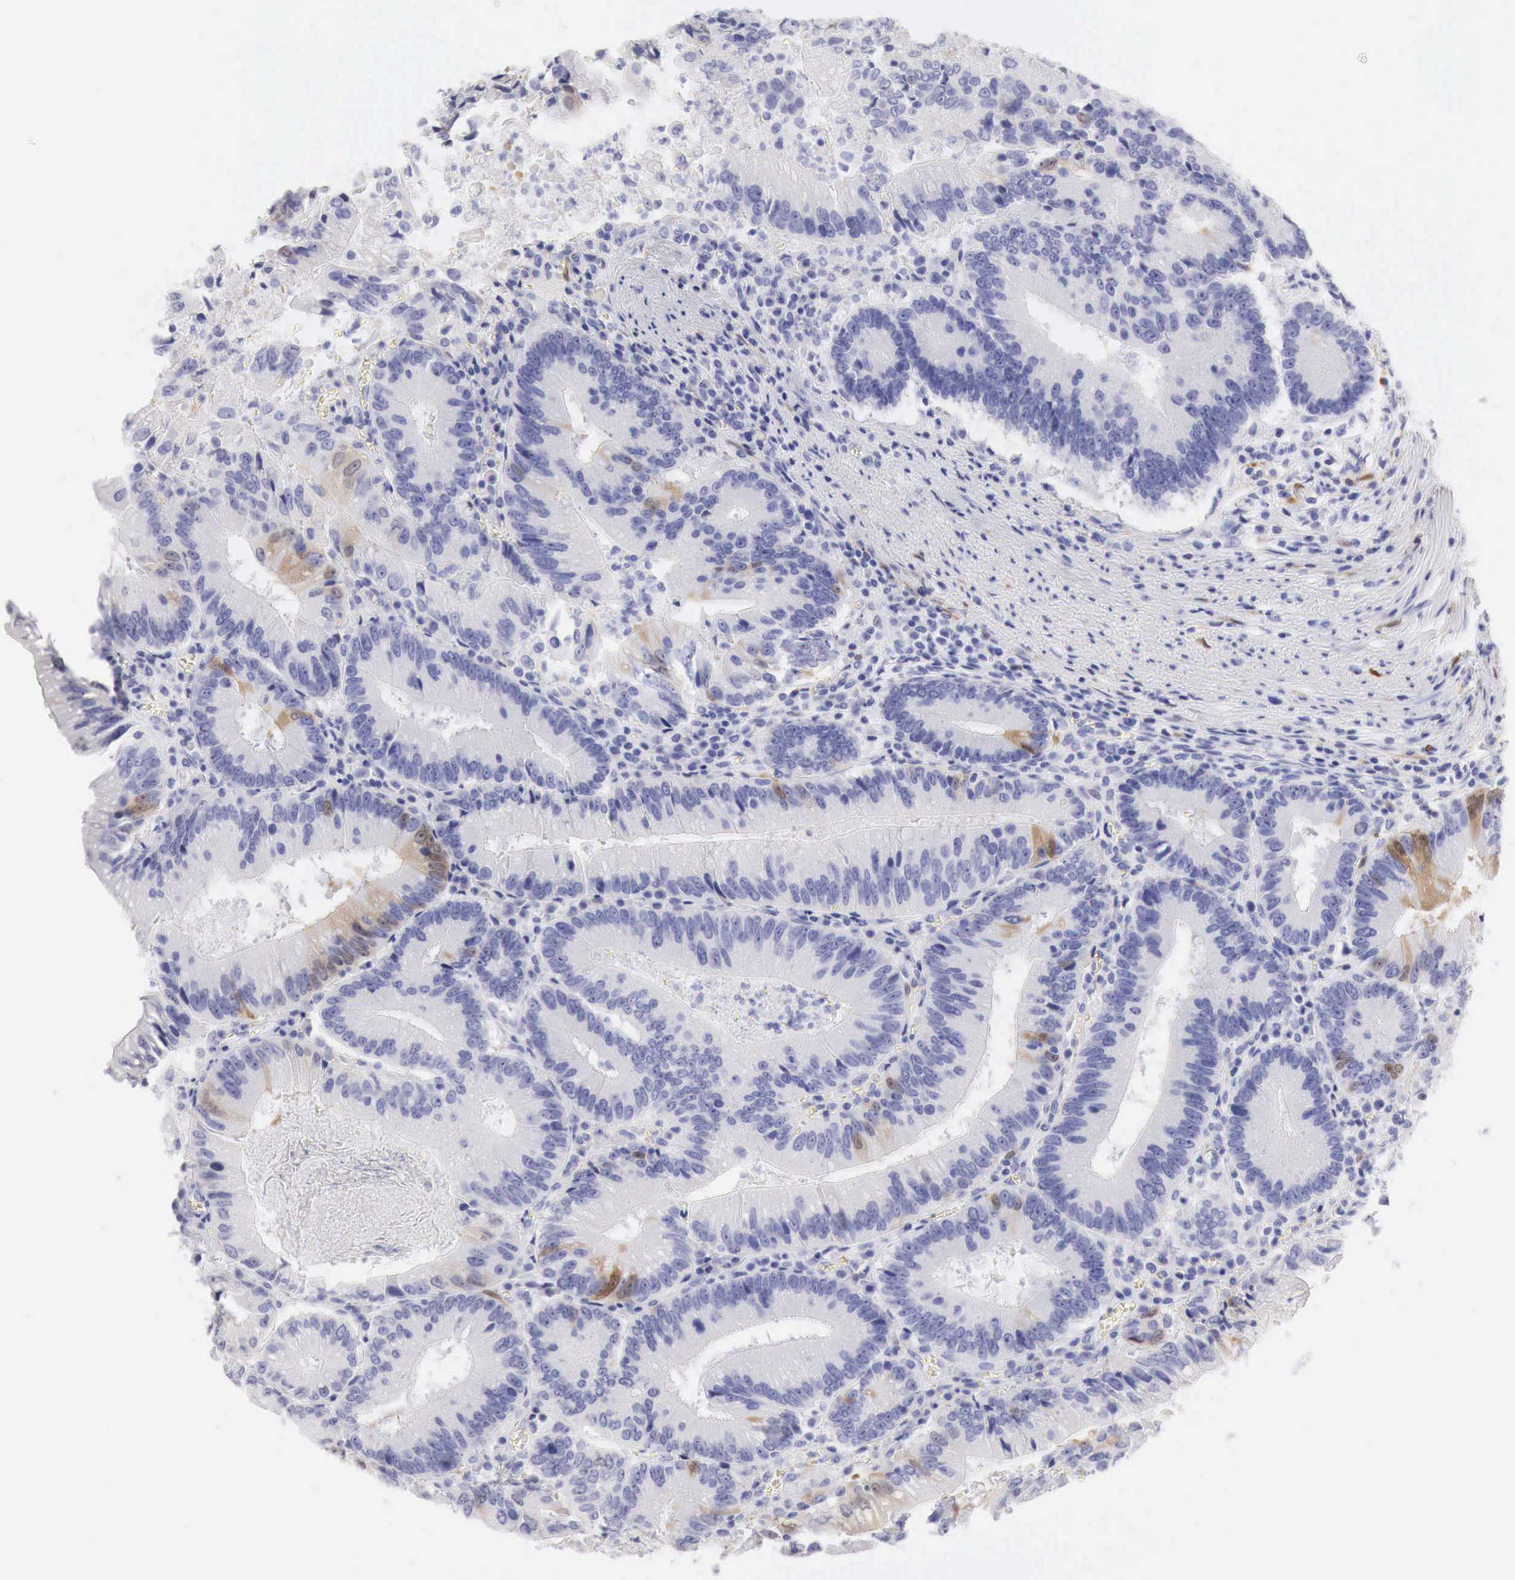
{"staining": {"intensity": "weak", "quantity": "<25%", "location": "cytoplasmic/membranous"}, "tissue": "colorectal cancer", "cell_type": "Tumor cells", "image_type": "cancer", "snomed": [{"axis": "morphology", "description": "Adenocarcinoma, NOS"}, {"axis": "topography", "description": "Rectum"}], "caption": "DAB (3,3'-diaminobenzidine) immunohistochemical staining of colorectal adenocarcinoma exhibits no significant positivity in tumor cells.", "gene": "CDKN2A", "patient": {"sex": "female", "age": 81}}